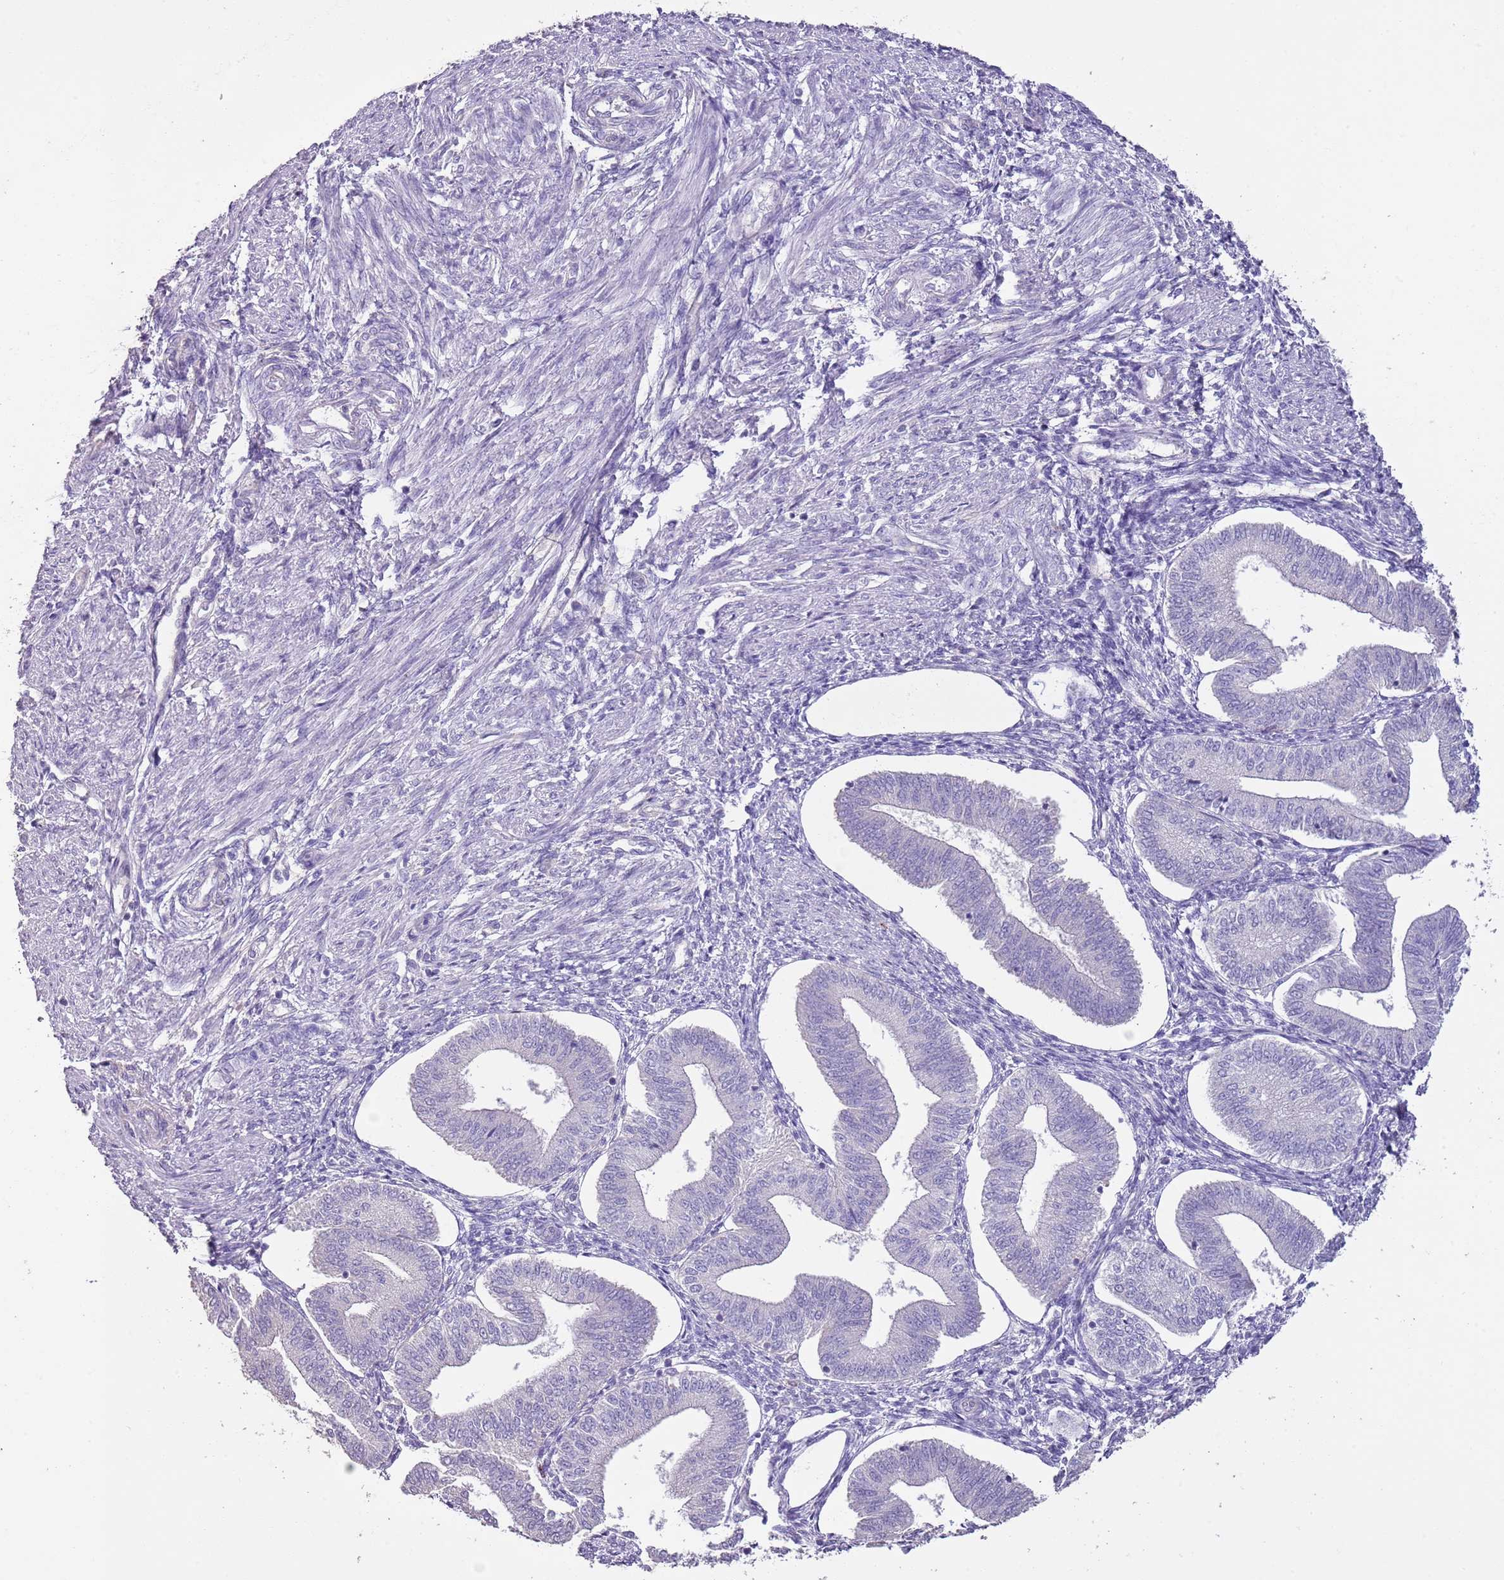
{"staining": {"intensity": "negative", "quantity": "none", "location": "none"}, "tissue": "endometrium", "cell_type": "Cells in endometrial stroma", "image_type": "normal", "snomed": [{"axis": "morphology", "description": "Normal tissue, NOS"}, {"axis": "topography", "description": "Endometrium"}], "caption": "There is no significant staining in cells in endometrial stroma of endometrium. Nuclei are stained in blue.", "gene": "BLOC1S2", "patient": {"sex": "female", "age": 34}}